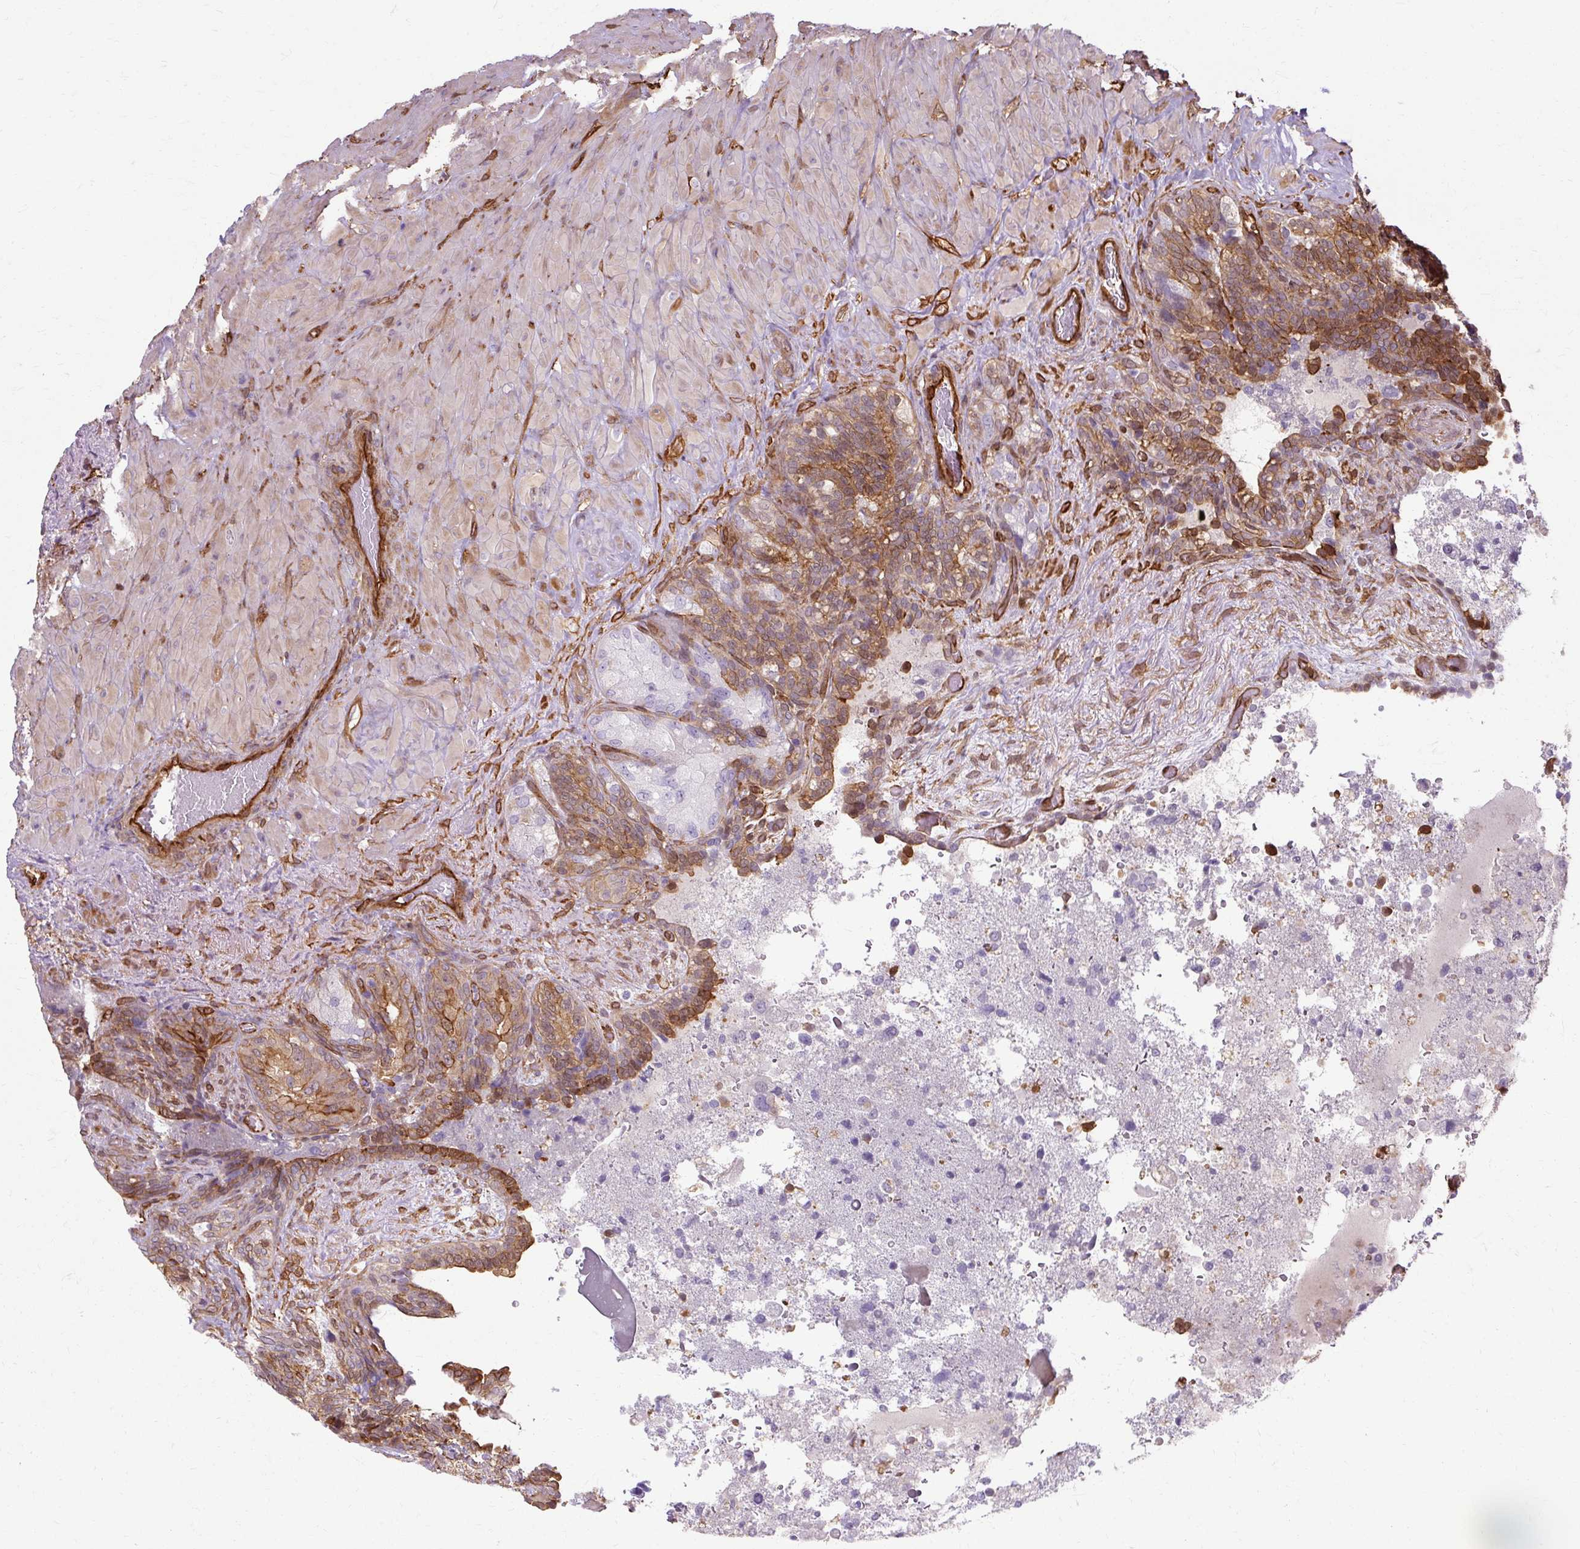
{"staining": {"intensity": "moderate", "quantity": "25%-75%", "location": "cytoplasmic/membranous"}, "tissue": "seminal vesicle", "cell_type": "Glandular cells", "image_type": "normal", "snomed": [{"axis": "morphology", "description": "Normal tissue, NOS"}, {"axis": "topography", "description": "Seminal veicle"}], "caption": "Moderate cytoplasmic/membranous staining is appreciated in approximately 25%-75% of glandular cells in unremarkable seminal vesicle.", "gene": "CNN3", "patient": {"sex": "male", "age": 69}}